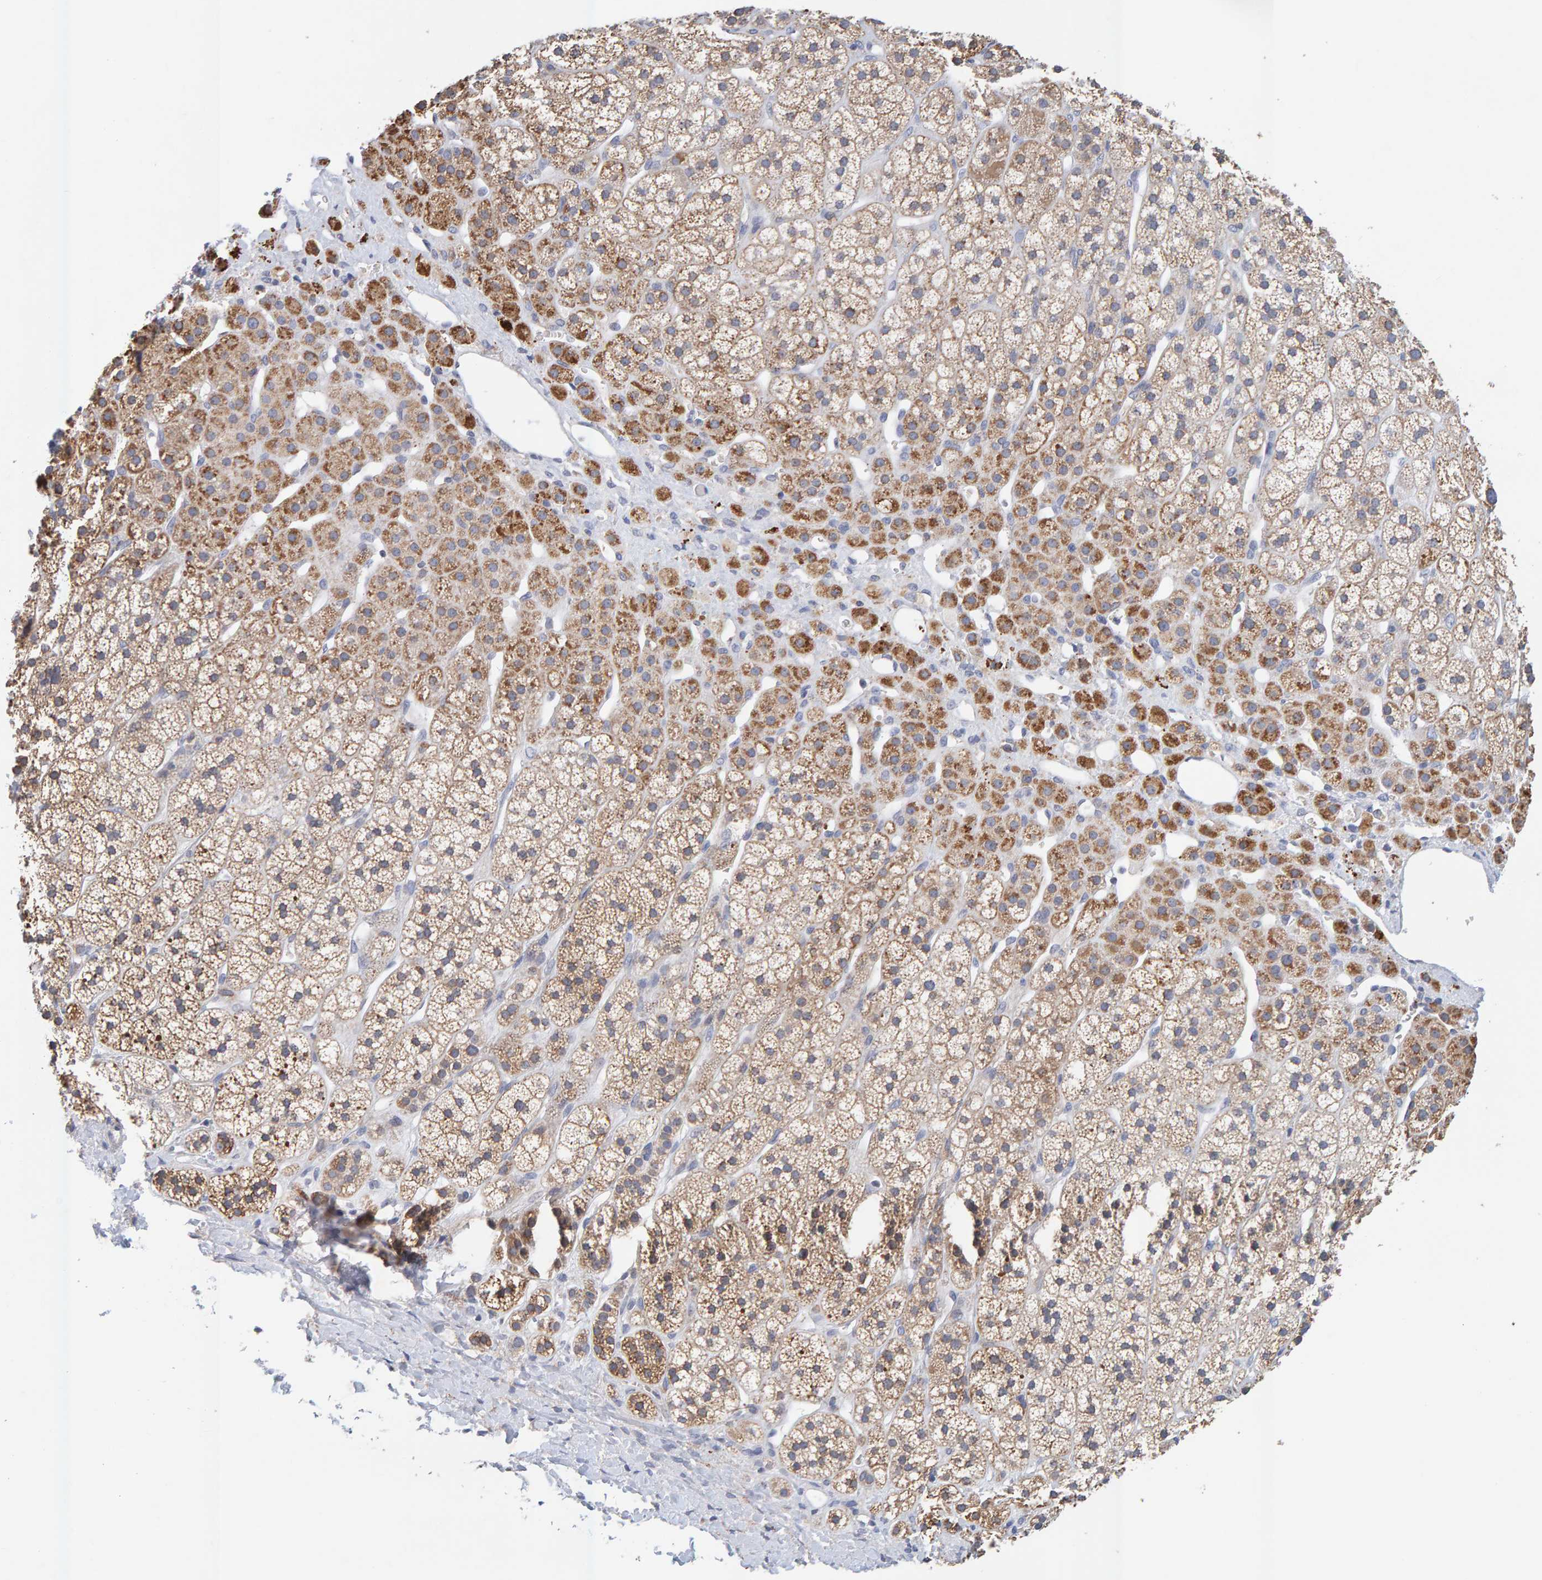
{"staining": {"intensity": "moderate", "quantity": ">75%", "location": "cytoplasmic/membranous"}, "tissue": "adrenal gland", "cell_type": "Glandular cells", "image_type": "normal", "snomed": [{"axis": "morphology", "description": "Normal tissue, NOS"}, {"axis": "topography", "description": "Adrenal gland"}], "caption": "The image shows staining of normal adrenal gland, revealing moderate cytoplasmic/membranous protein expression (brown color) within glandular cells.", "gene": "SGPL1", "patient": {"sex": "male", "age": 56}}